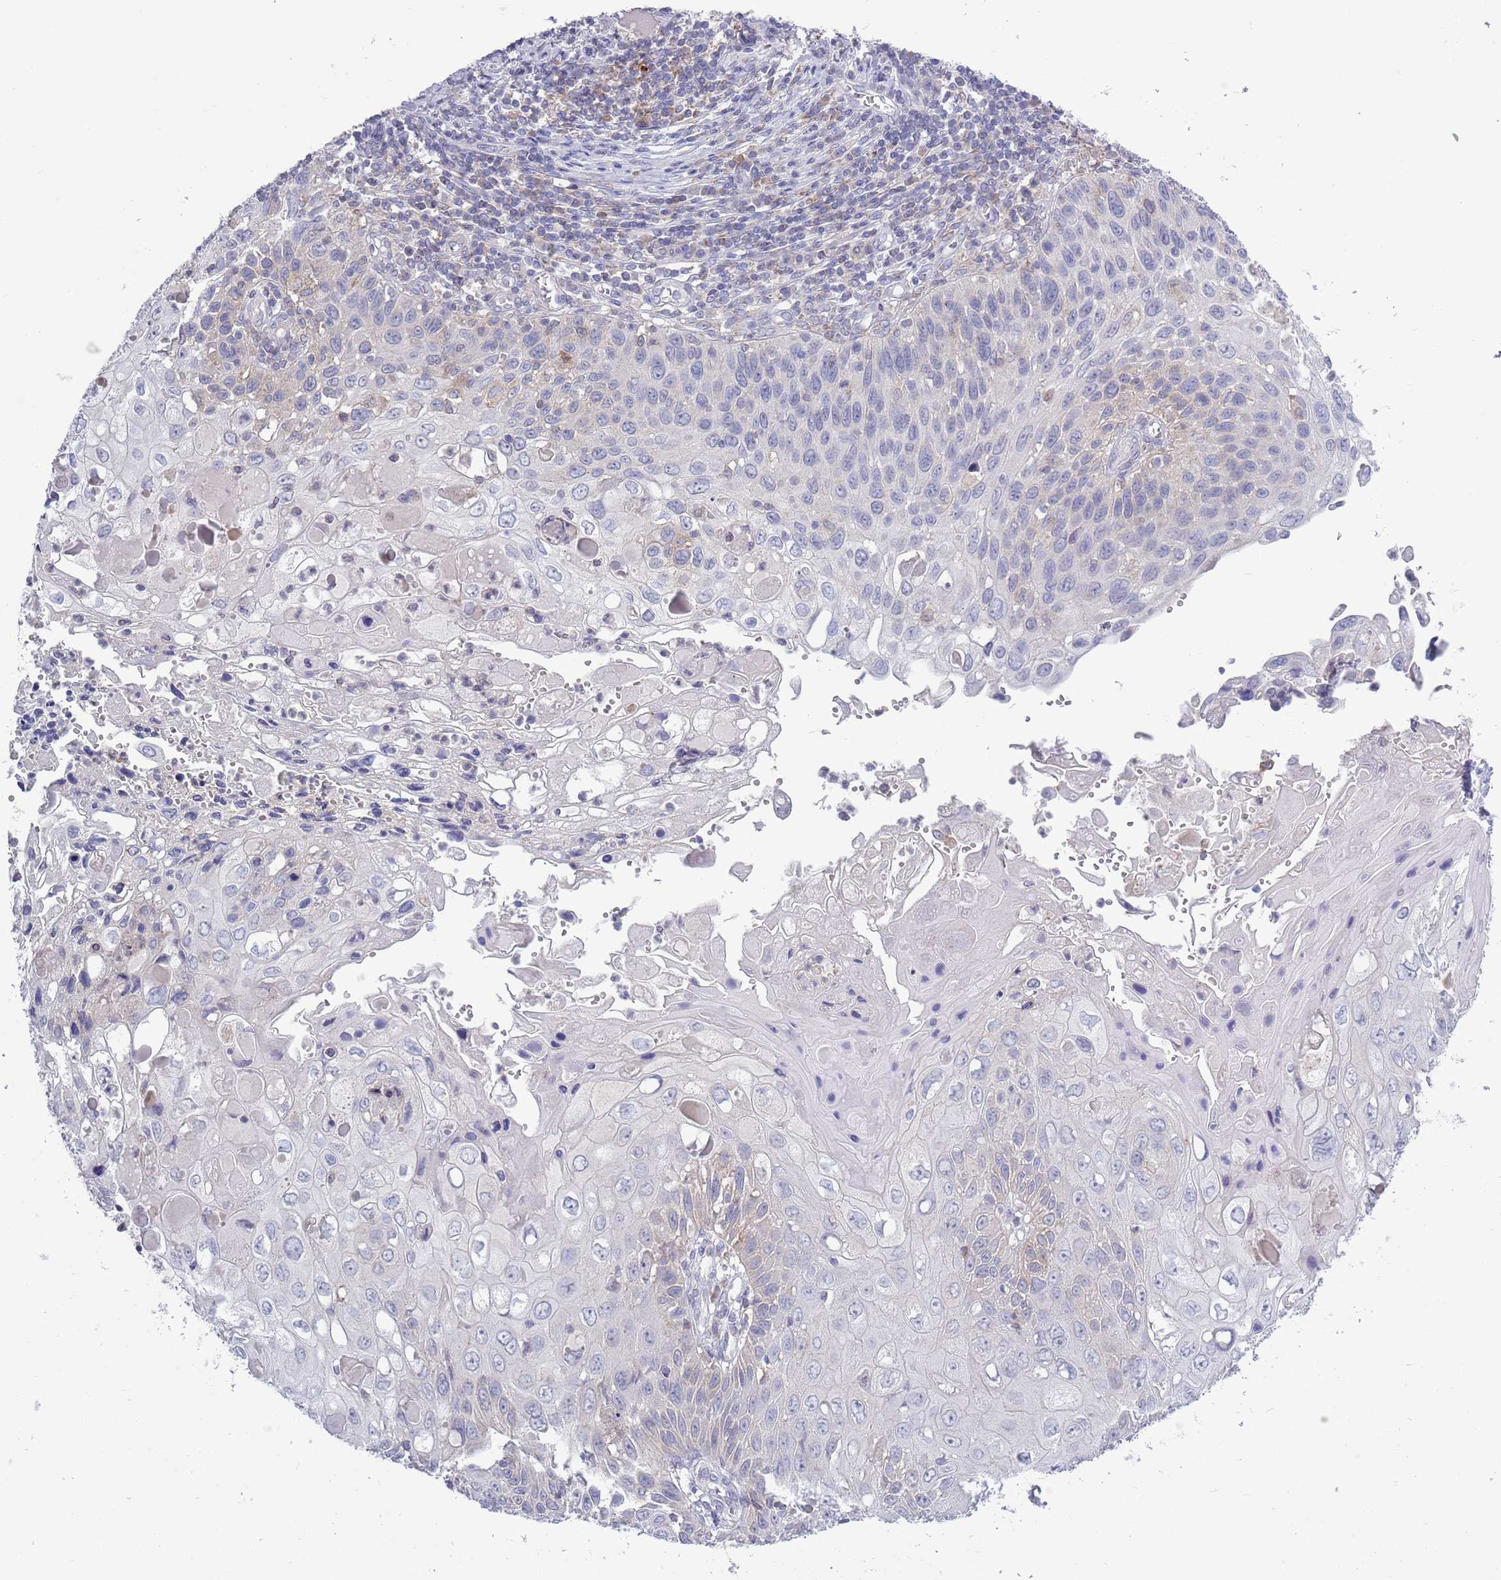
{"staining": {"intensity": "negative", "quantity": "none", "location": "none"}, "tissue": "cervical cancer", "cell_type": "Tumor cells", "image_type": "cancer", "snomed": [{"axis": "morphology", "description": "Squamous cell carcinoma, NOS"}, {"axis": "topography", "description": "Cervix"}], "caption": "This is a photomicrograph of IHC staining of cervical cancer (squamous cell carcinoma), which shows no positivity in tumor cells. (DAB IHC visualized using brightfield microscopy, high magnification).", "gene": "ACSBG1", "patient": {"sex": "female", "age": 70}}